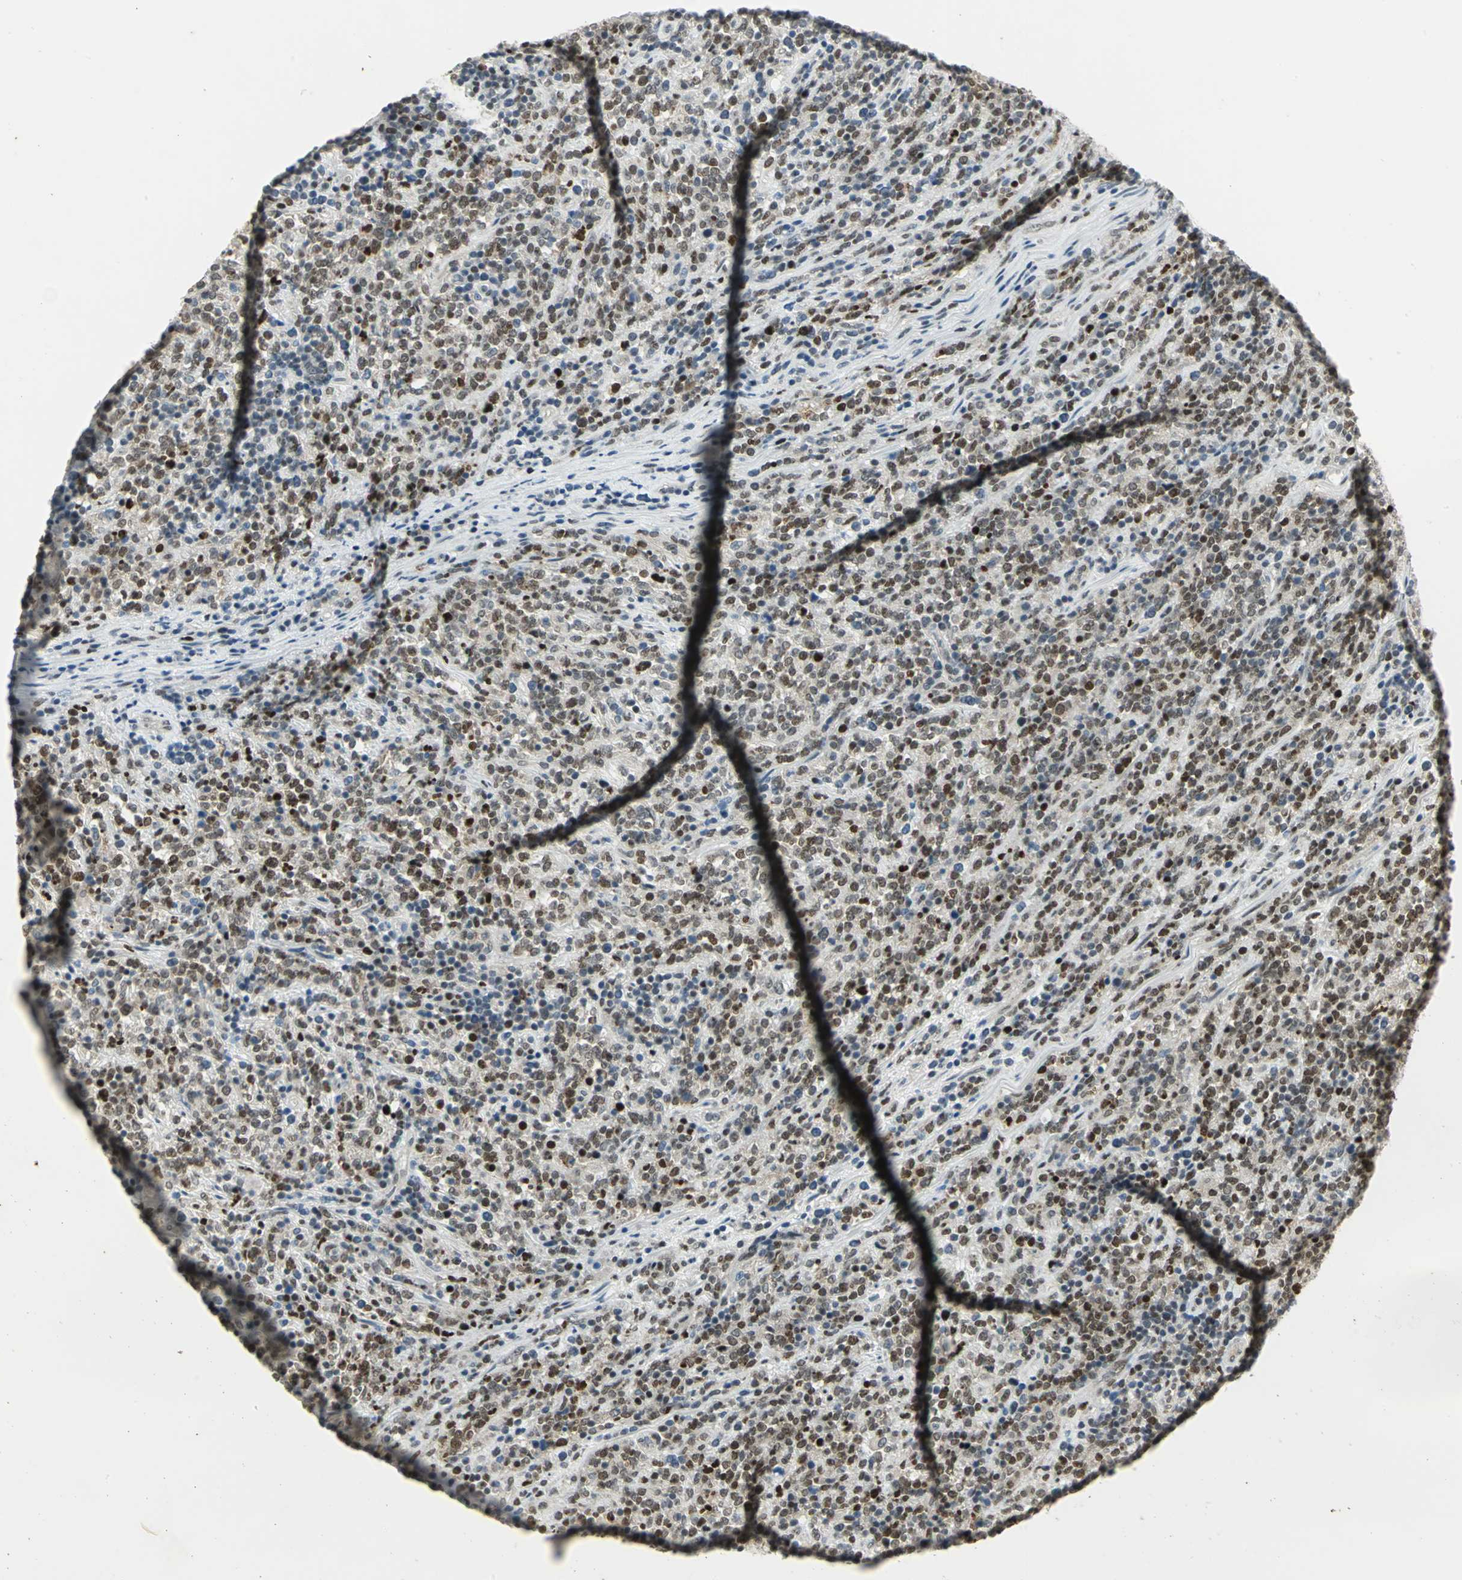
{"staining": {"intensity": "moderate", "quantity": ">75%", "location": "nuclear"}, "tissue": "lymphoma", "cell_type": "Tumor cells", "image_type": "cancer", "snomed": [{"axis": "morphology", "description": "Malignant lymphoma, non-Hodgkin's type, High grade"}, {"axis": "topography", "description": "Soft tissue"}], "caption": "About >75% of tumor cells in human lymphoma demonstrate moderate nuclear protein expression as visualized by brown immunohistochemical staining.", "gene": "AK6", "patient": {"sex": "male", "age": 18}}